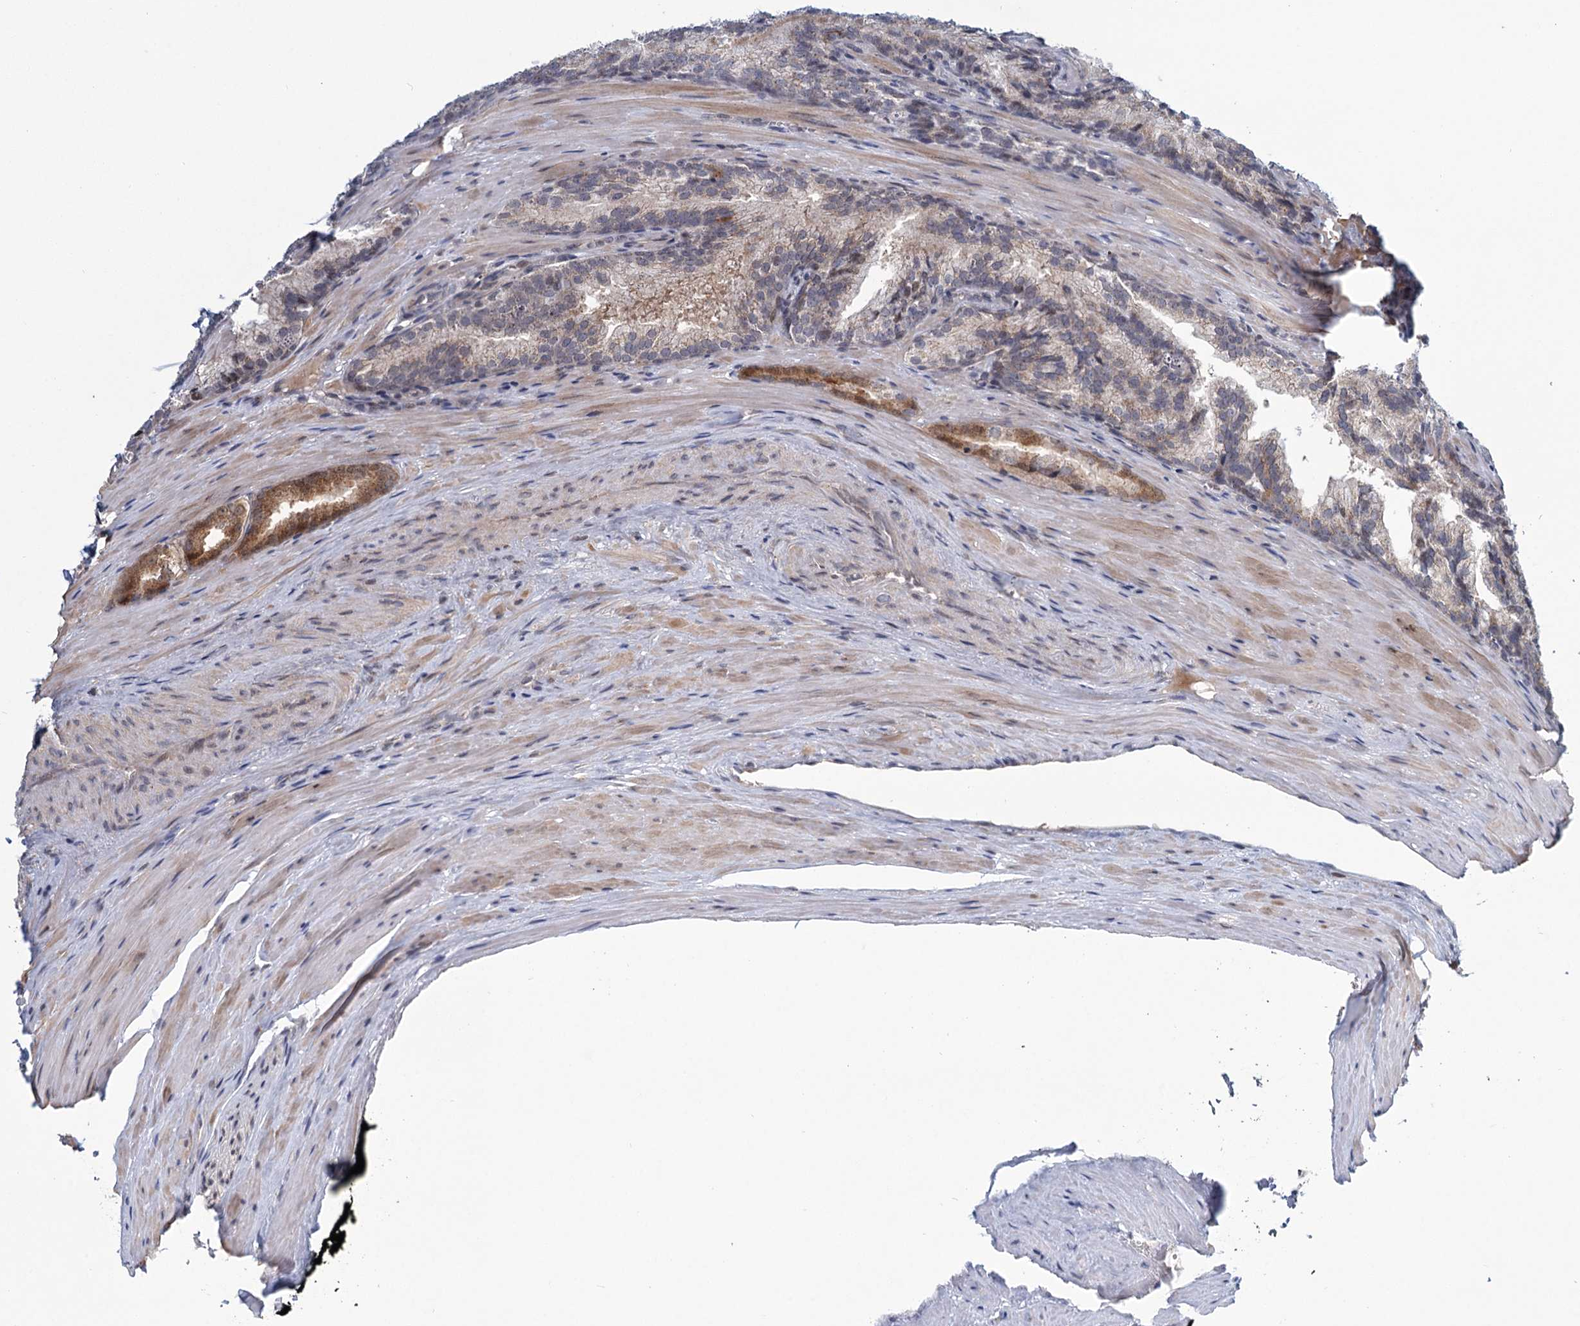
{"staining": {"intensity": "negative", "quantity": "none", "location": "none"}, "tissue": "prostate cancer", "cell_type": "Tumor cells", "image_type": "cancer", "snomed": [{"axis": "morphology", "description": "Adenocarcinoma, Low grade"}, {"axis": "topography", "description": "Prostate"}], "caption": "This is a image of immunohistochemistry staining of prostate low-grade adenocarcinoma, which shows no staining in tumor cells.", "gene": "STAP1", "patient": {"sex": "male", "age": 54}}